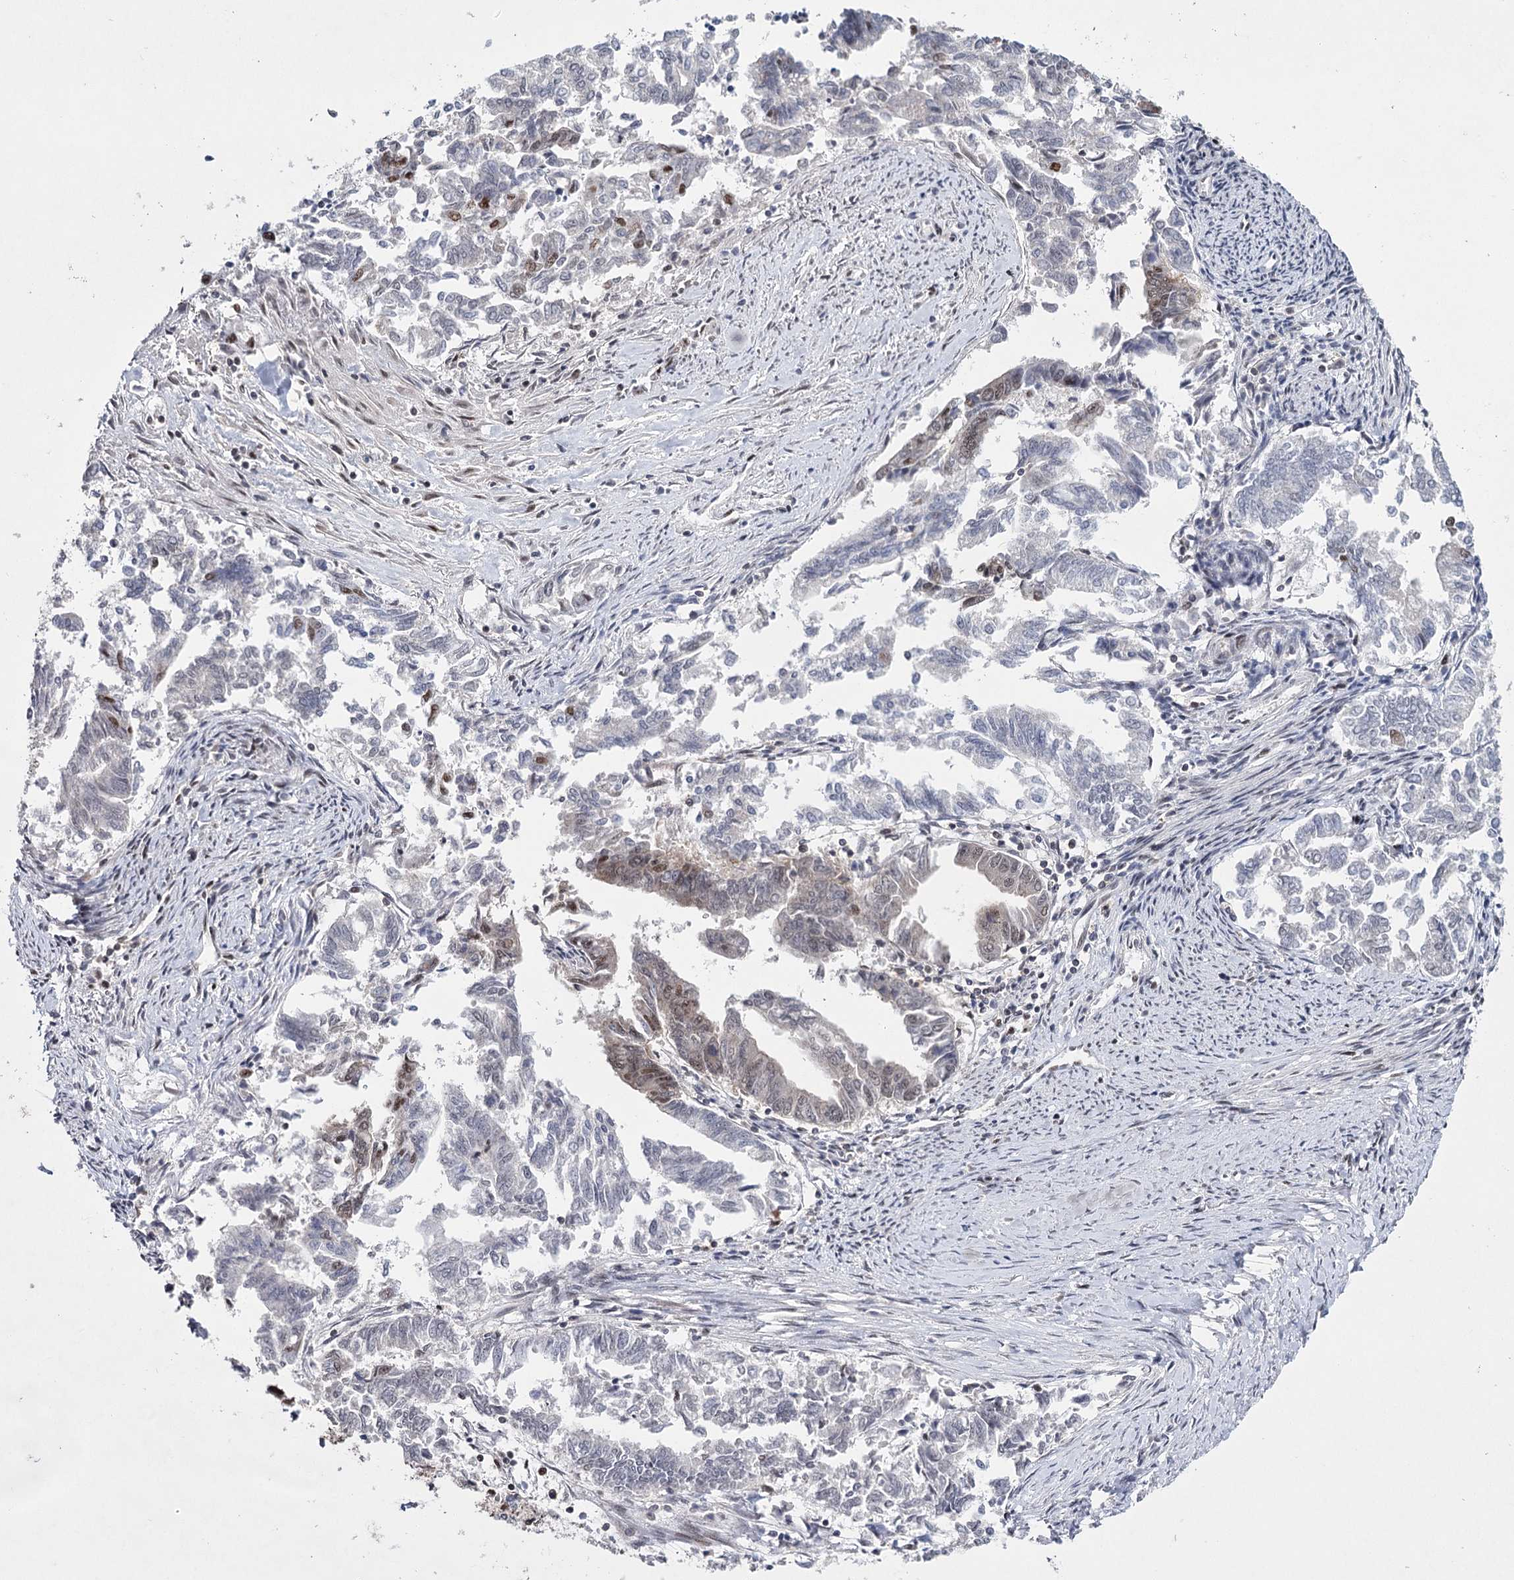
{"staining": {"intensity": "weak", "quantity": "<25%", "location": "nuclear"}, "tissue": "endometrial cancer", "cell_type": "Tumor cells", "image_type": "cancer", "snomed": [{"axis": "morphology", "description": "Adenocarcinoma, NOS"}, {"axis": "topography", "description": "Endometrium"}], "caption": "This is an immunohistochemistry (IHC) micrograph of human endometrial cancer. There is no expression in tumor cells.", "gene": "SCAF8", "patient": {"sex": "female", "age": 79}}